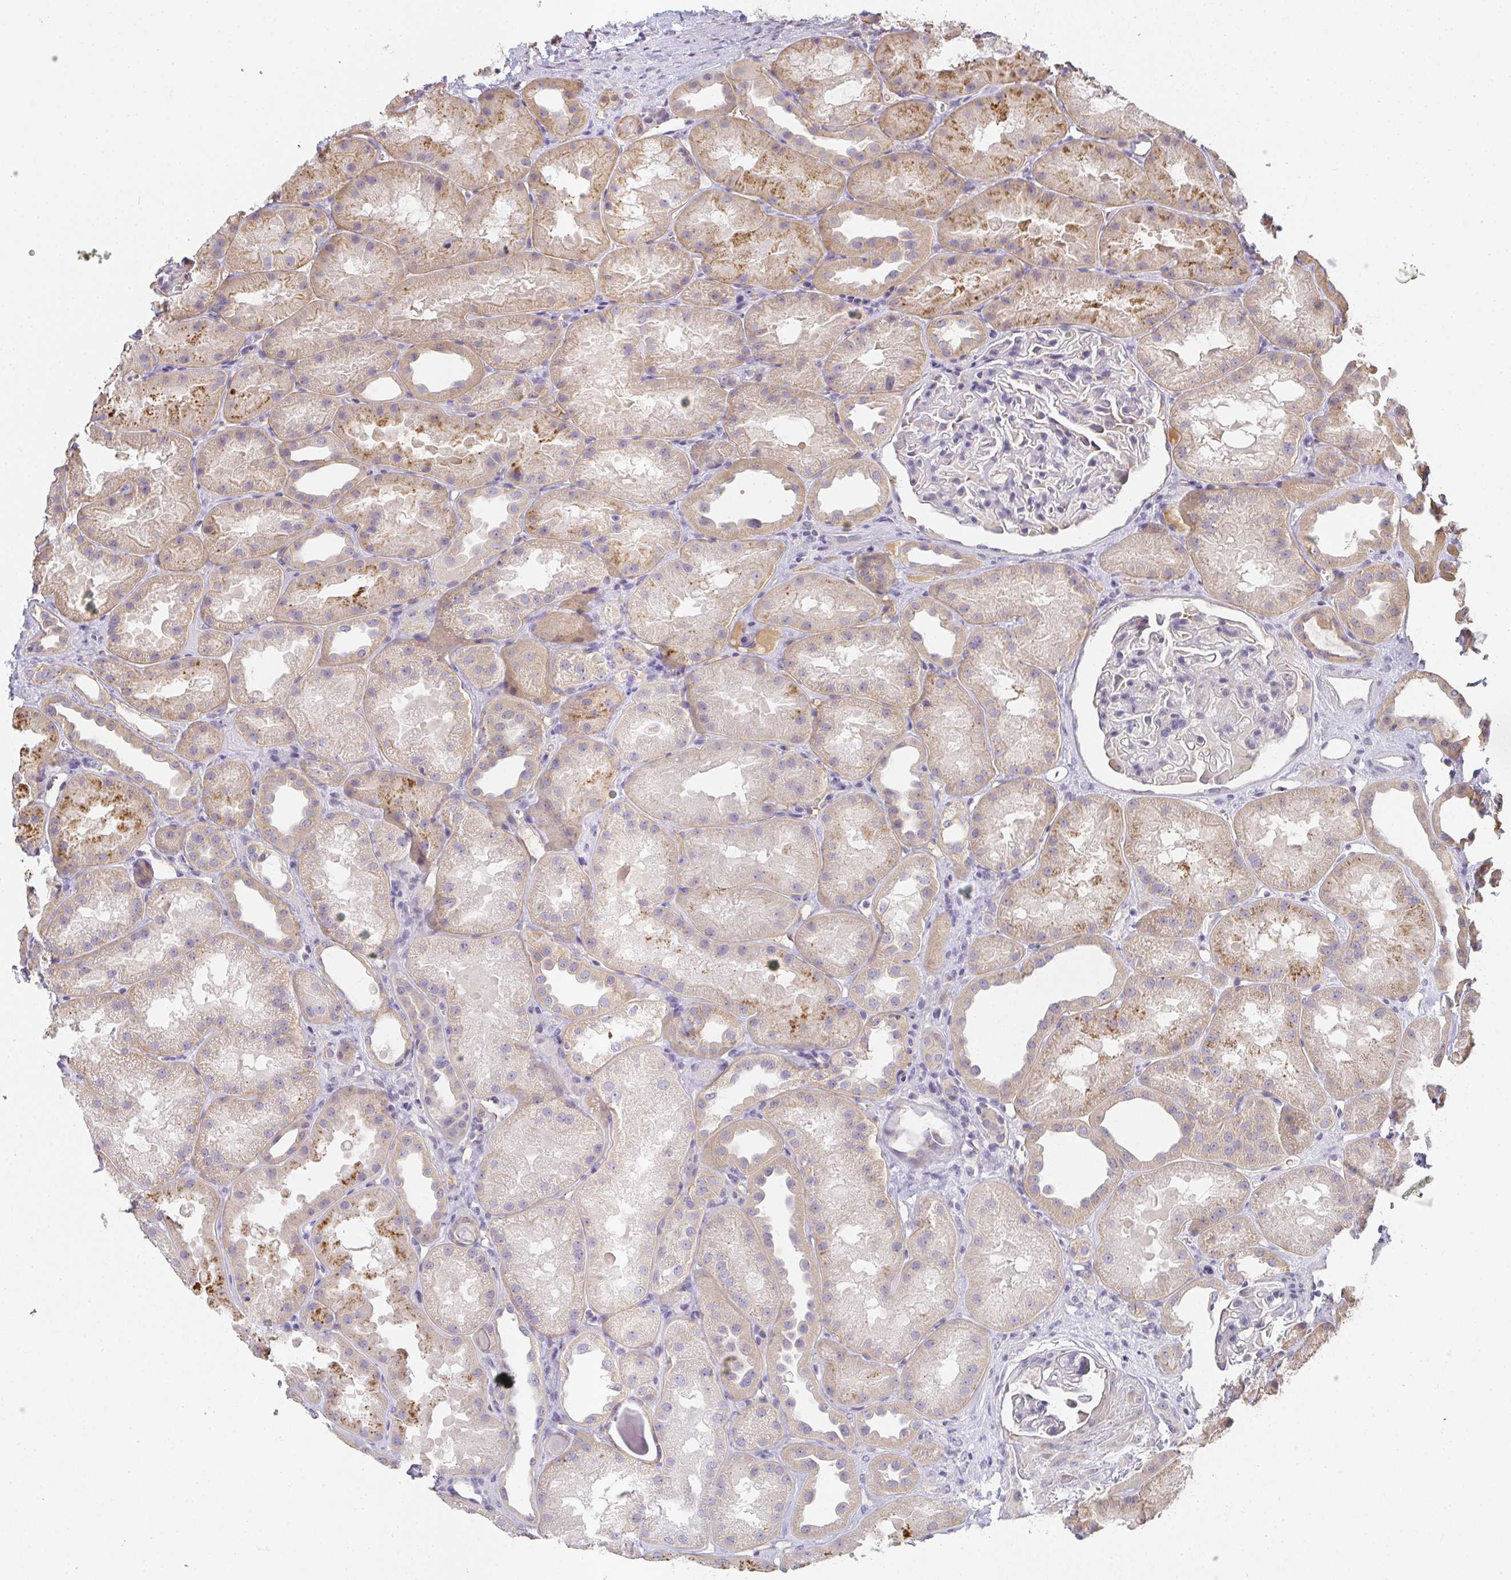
{"staining": {"intensity": "negative", "quantity": "none", "location": "none"}, "tissue": "kidney", "cell_type": "Cells in glomeruli", "image_type": "normal", "snomed": [{"axis": "morphology", "description": "Normal tissue, NOS"}, {"axis": "topography", "description": "Kidney"}], "caption": "Cells in glomeruli are negative for protein expression in normal human kidney. The staining was performed using DAB (3,3'-diaminobenzidine) to visualize the protein expression in brown, while the nuclei were stained in blue with hematoxylin (Magnification: 20x).", "gene": "SLC35B3", "patient": {"sex": "male", "age": 61}}